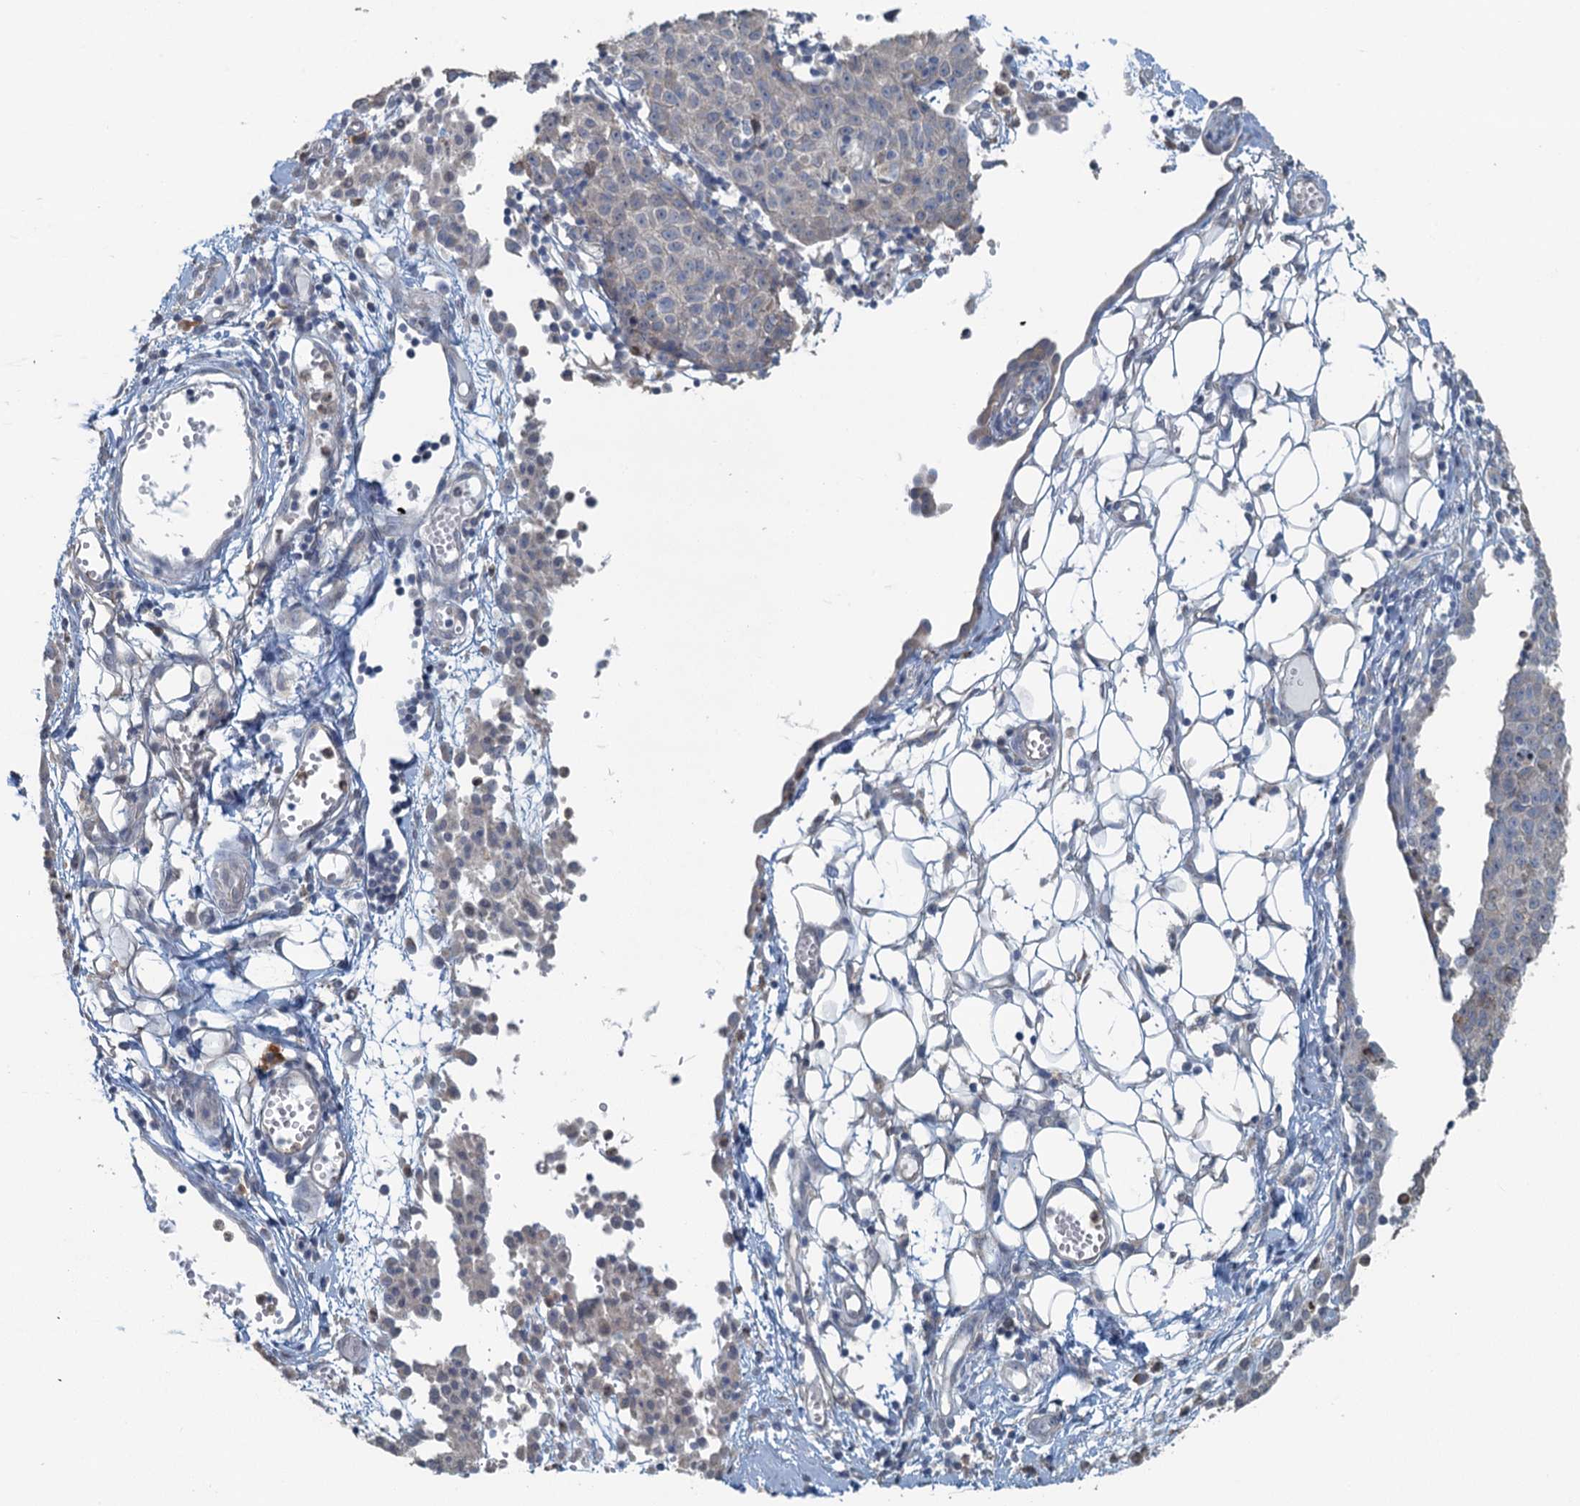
{"staining": {"intensity": "negative", "quantity": "none", "location": "none"}, "tissue": "ovarian cancer", "cell_type": "Tumor cells", "image_type": "cancer", "snomed": [{"axis": "morphology", "description": "Carcinoma, endometroid"}, {"axis": "topography", "description": "Ovary"}], "caption": "Immunohistochemical staining of endometroid carcinoma (ovarian) reveals no significant positivity in tumor cells.", "gene": "TEX35", "patient": {"sex": "female", "age": 42}}